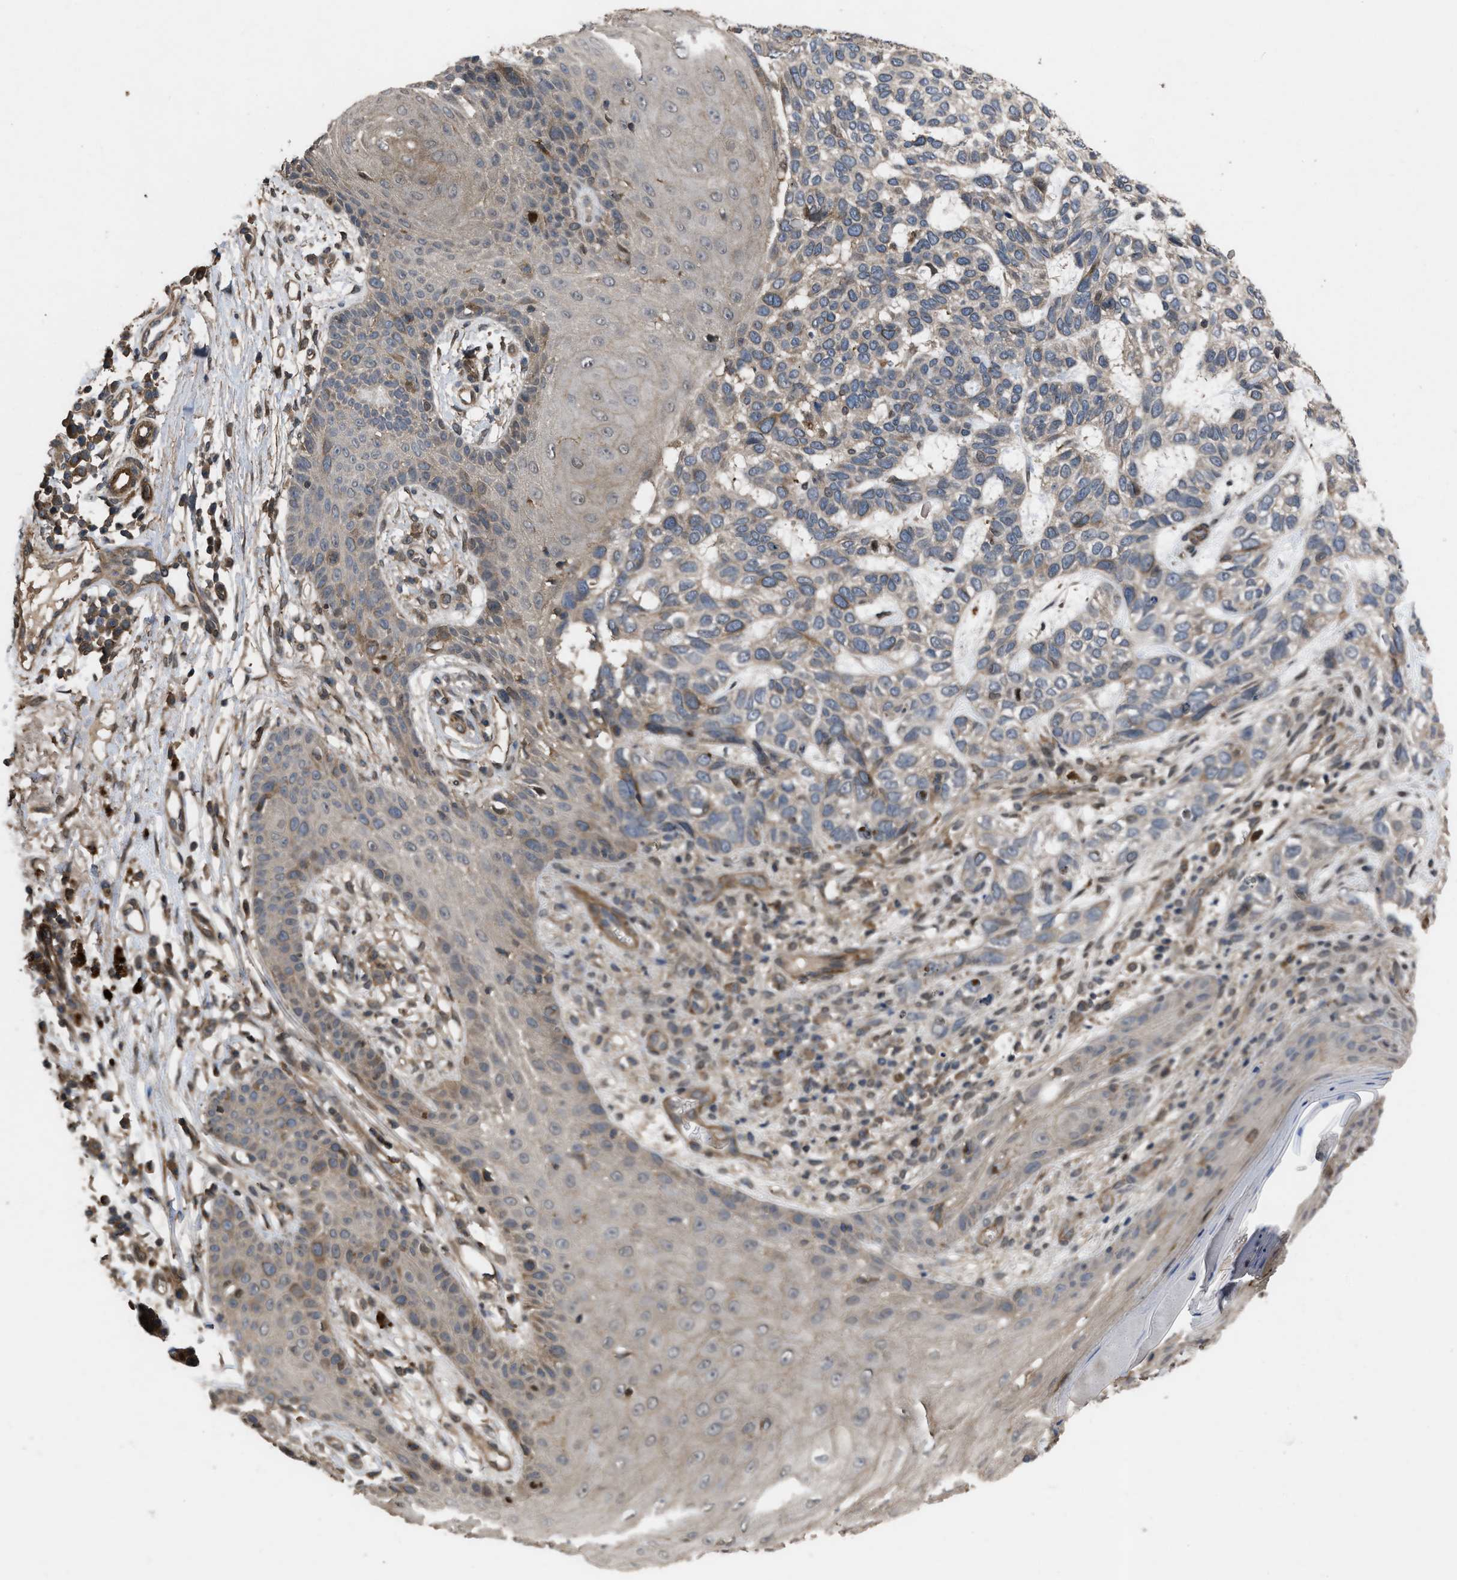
{"staining": {"intensity": "moderate", "quantity": "<25%", "location": "cytoplasmic/membranous"}, "tissue": "skin cancer", "cell_type": "Tumor cells", "image_type": "cancer", "snomed": [{"axis": "morphology", "description": "Normal tissue, NOS"}, {"axis": "morphology", "description": "Basal cell carcinoma"}, {"axis": "topography", "description": "Skin"}], "caption": "Skin basal cell carcinoma stained with a protein marker displays moderate staining in tumor cells.", "gene": "UTRN", "patient": {"sex": "male", "age": 79}}